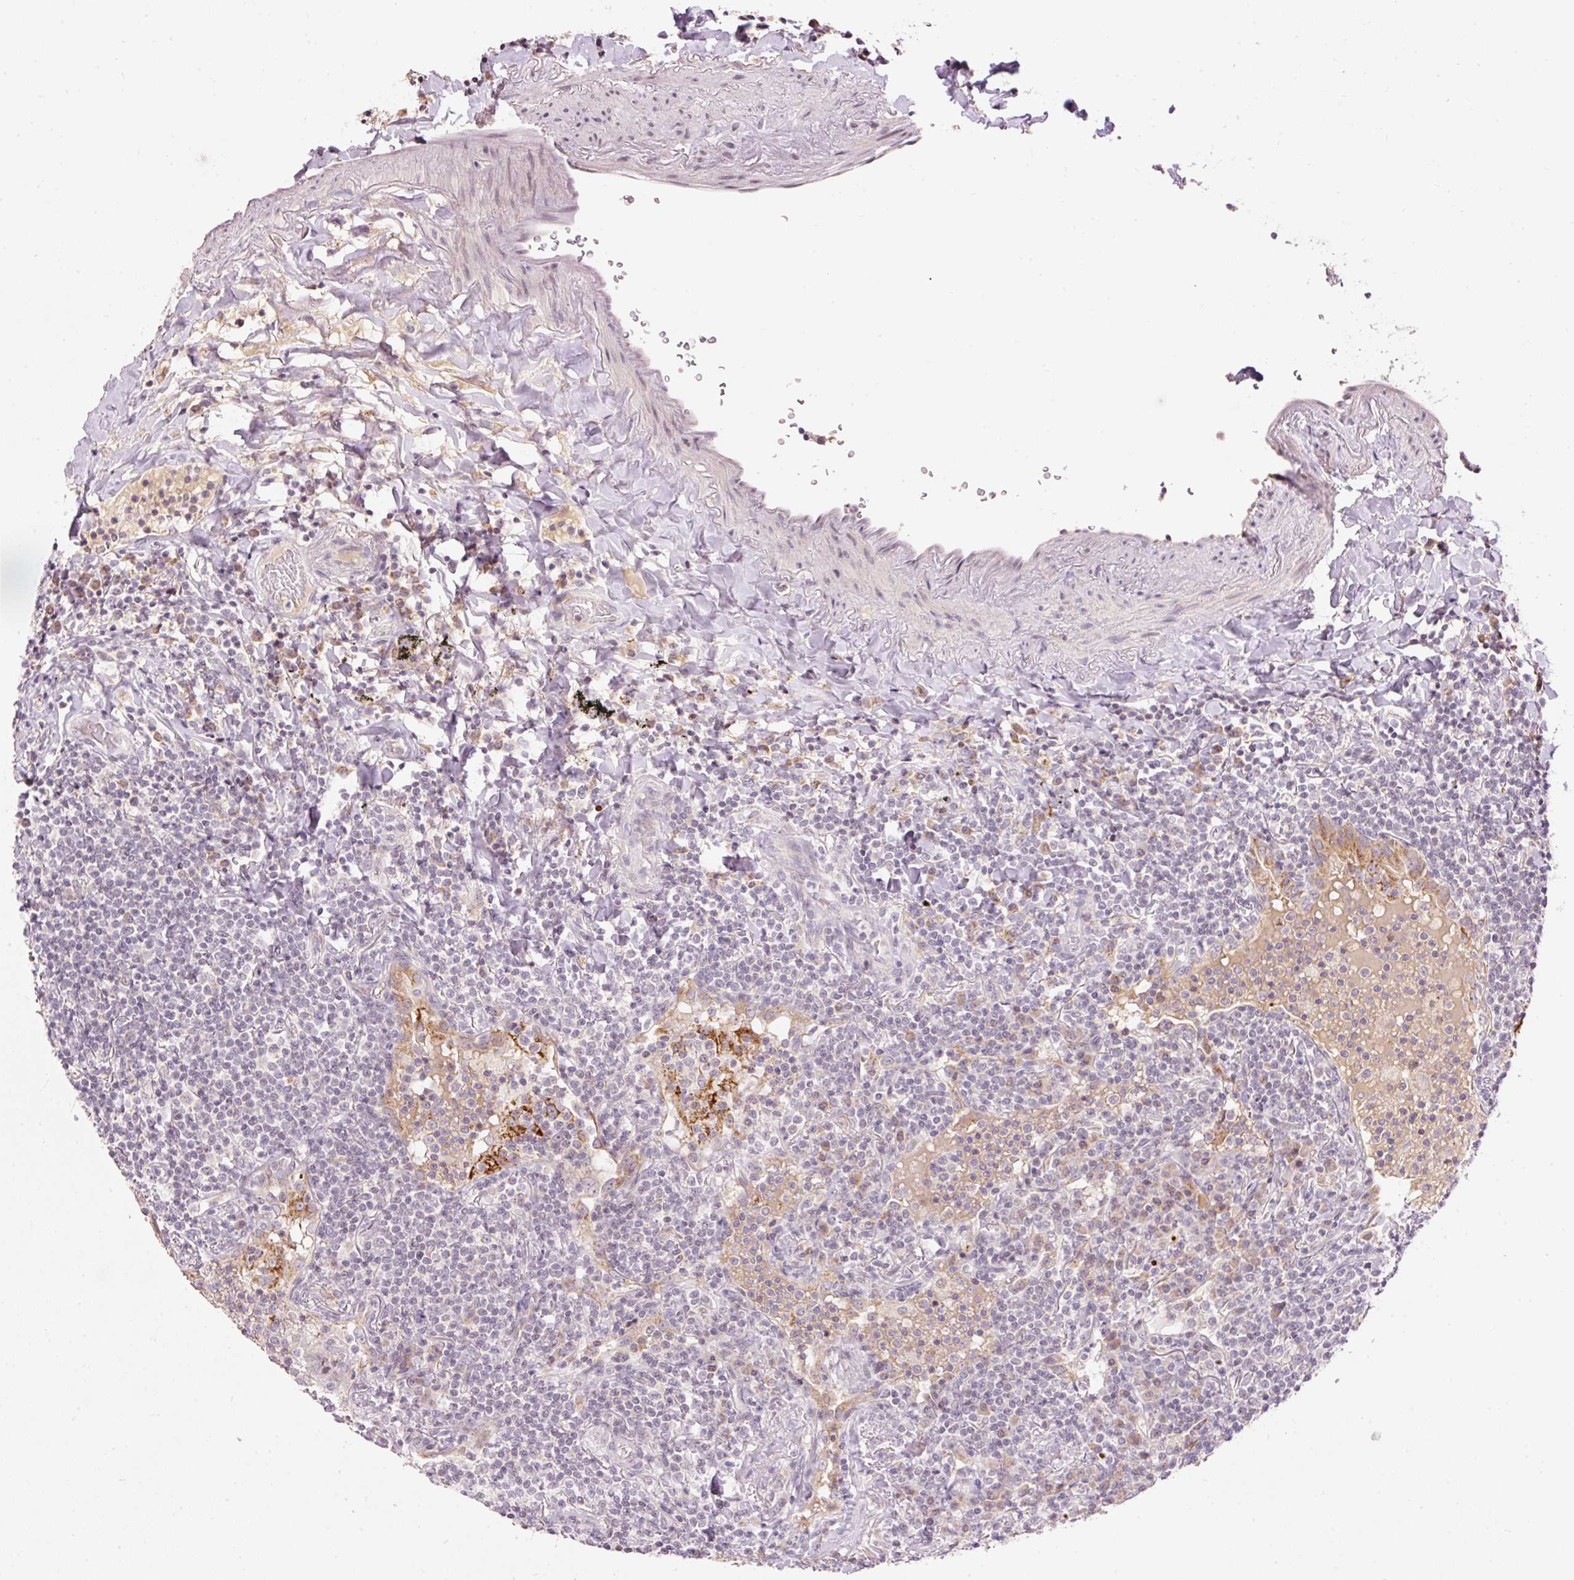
{"staining": {"intensity": "negative", "quantity": "none", "location": "none"}, "tissue": "lymphoma", "cell_type": "Tumor cells", "image_type": "cancer", "snomed": [{"axis": "morphology", "description": "Malignant lymphoma, non-Hodgkin's type, Low grade"}, {"axis": "topography", "description": "Lung"}], "caption": "There is no significant staining in tumor cells of lymphoma.", "gene": "ABHD11", "patient": {"sex": "female", "age": 71}}